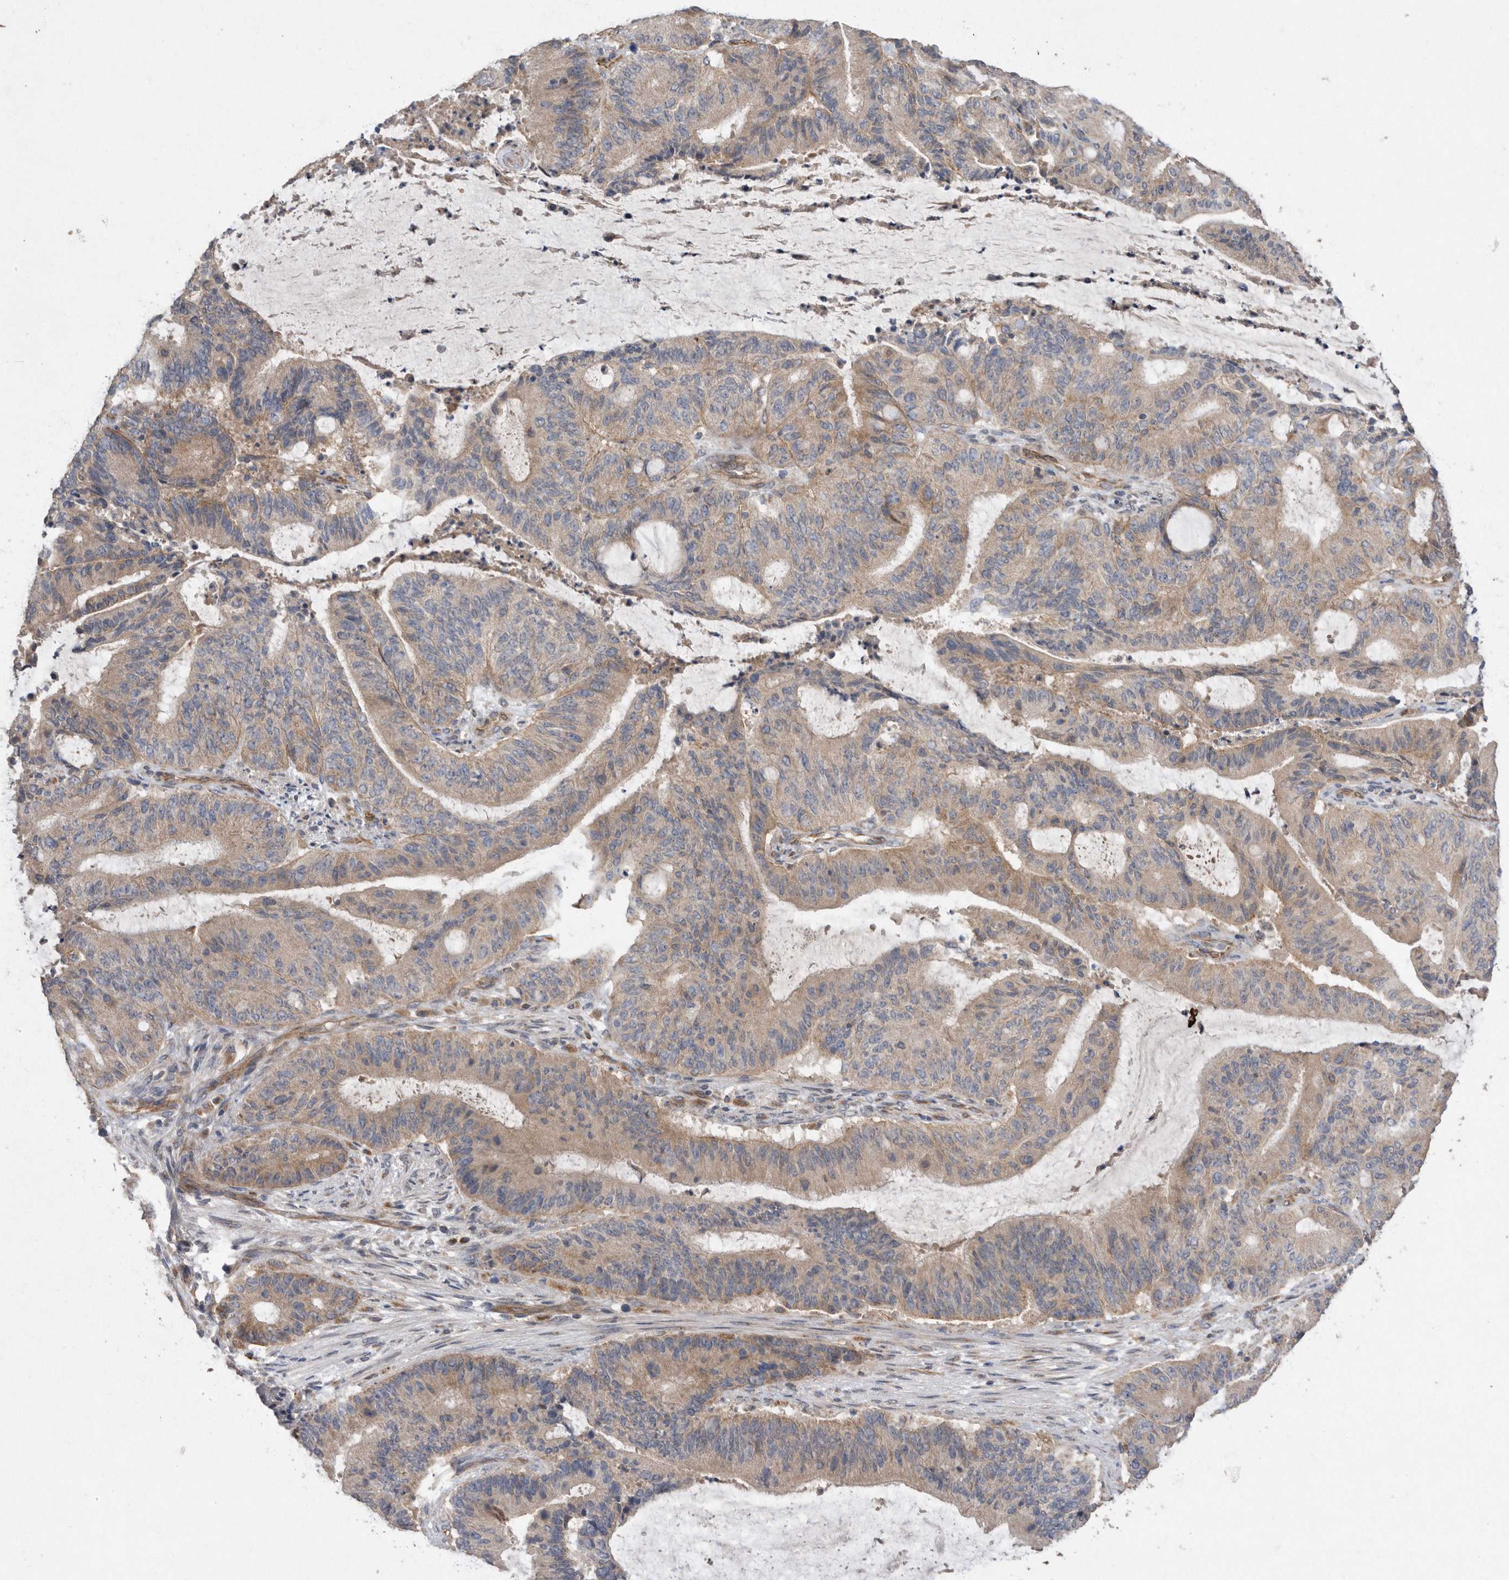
{"staining": {"intensity": "weak", "quantity": "25%-75%", "location": "cytoplasmic/membranous"}, "tissue": "liver cancer", "cell_type": "Tumor cells", "image_type": "cancer", "snomed": [{"axis": "morphology", "description": "Normal tissue, NOS"}, {"axis": "morphology", "description": "Cholangiocarcinoma"}, {"axis": "topography", "description": "Liver"}, {"axis": "topography", "description": "Peripheral nerve tissue"}], "caption": "Immunohistochemical staining of human liver cholangiocarcinoma displays low levels of weak cytoplasmic/membranous positivity in approximately 25%-75% of tumor cells. (DAB IHC with brightfield microscopy, high magnification).", "gene": "PON2", "patient": {"sex": "female", "age": 73}}